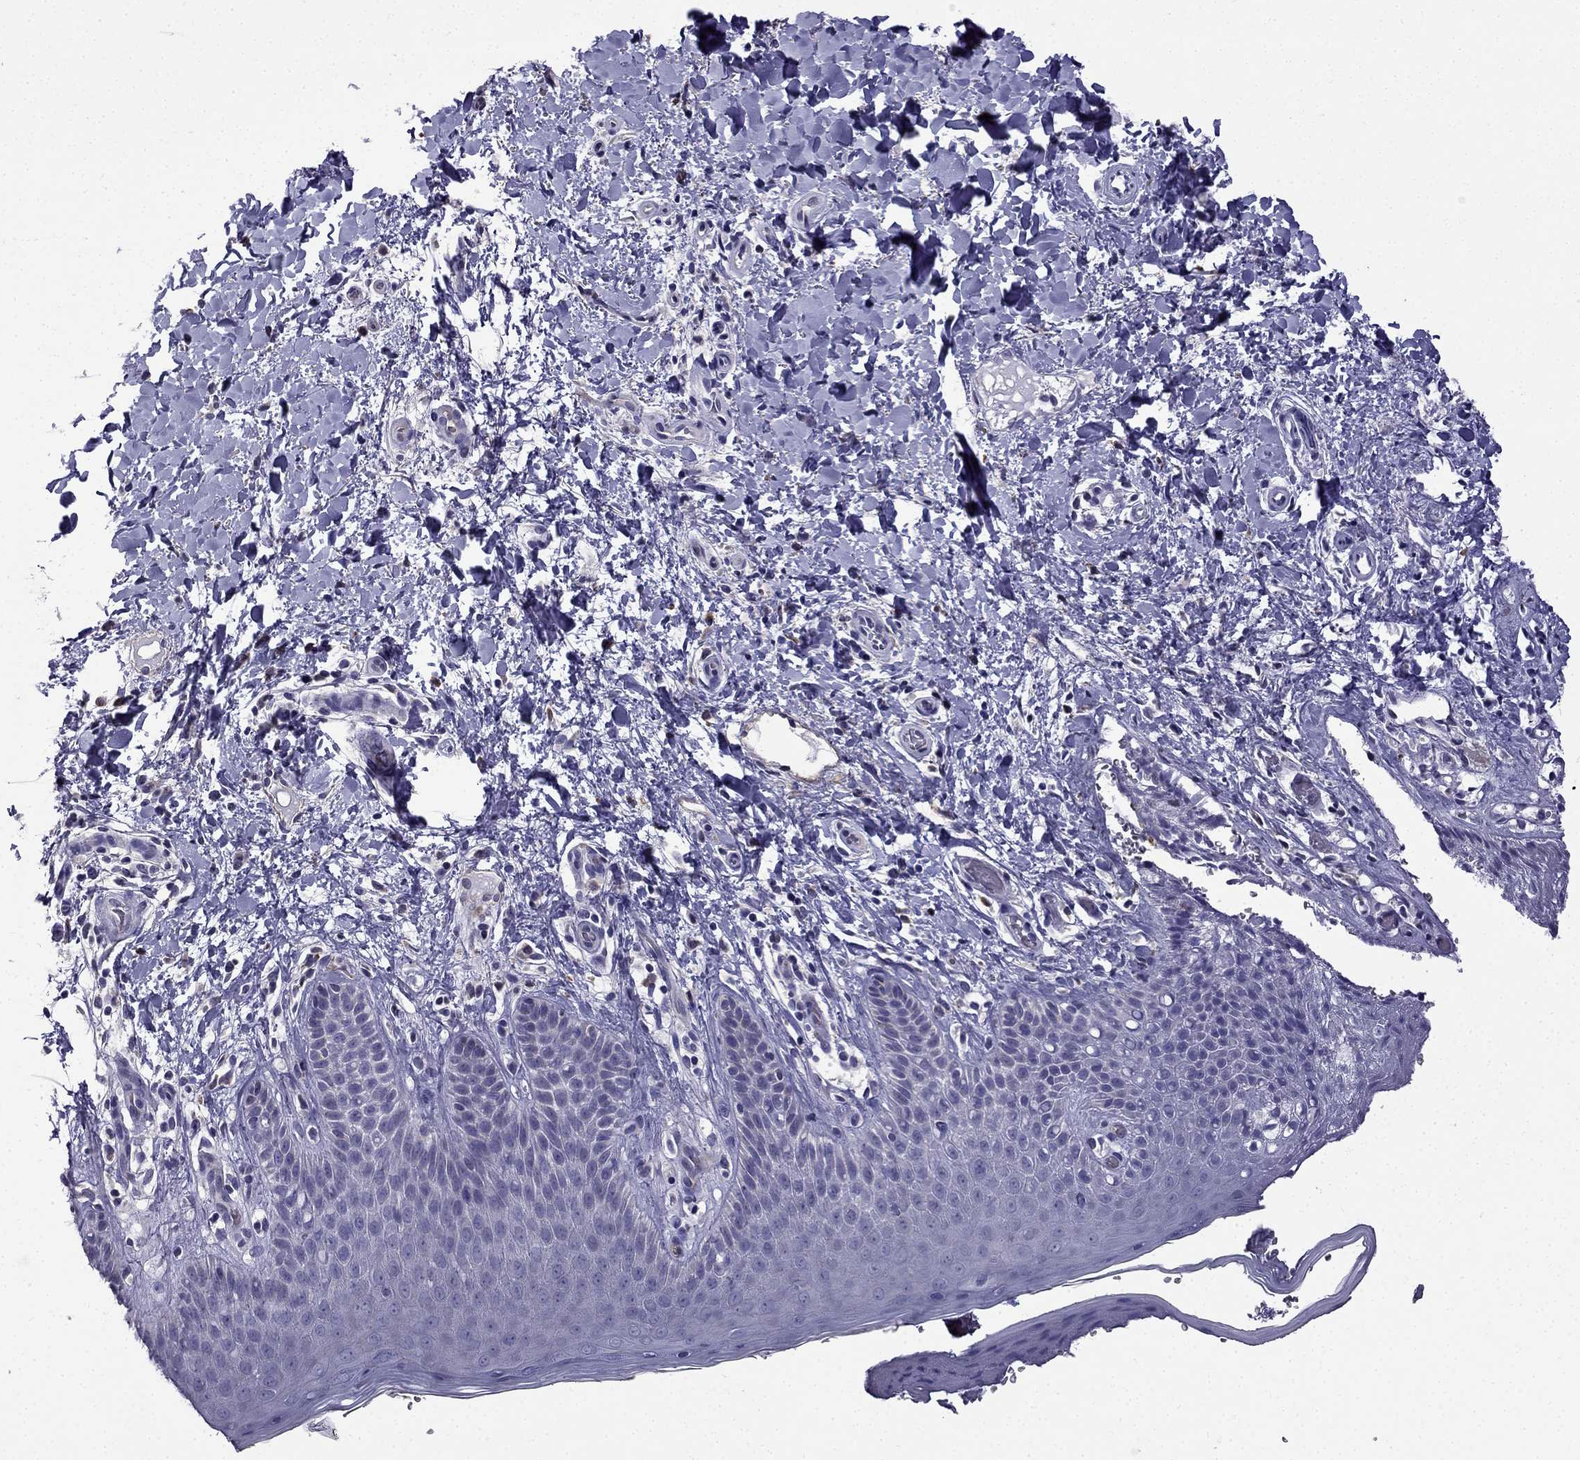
{"staining": {"intensity": "negative", "quantity": "none", "location": "none"}, "tissue": "skin", "cell_type": "Epidermal cells", "image_type": "normal", "snomed": [{"axis": "morphology", "description": "Normal tissue, NOS"}, {"axis": "topography", "description": "Anal"}], "caption": "DAB immunohistochemical staining of normal skin exhibits no significant positivity in epidermal cells.", "gene": "SLC6A2", "patient": {"sex": "male", "age": 36}}